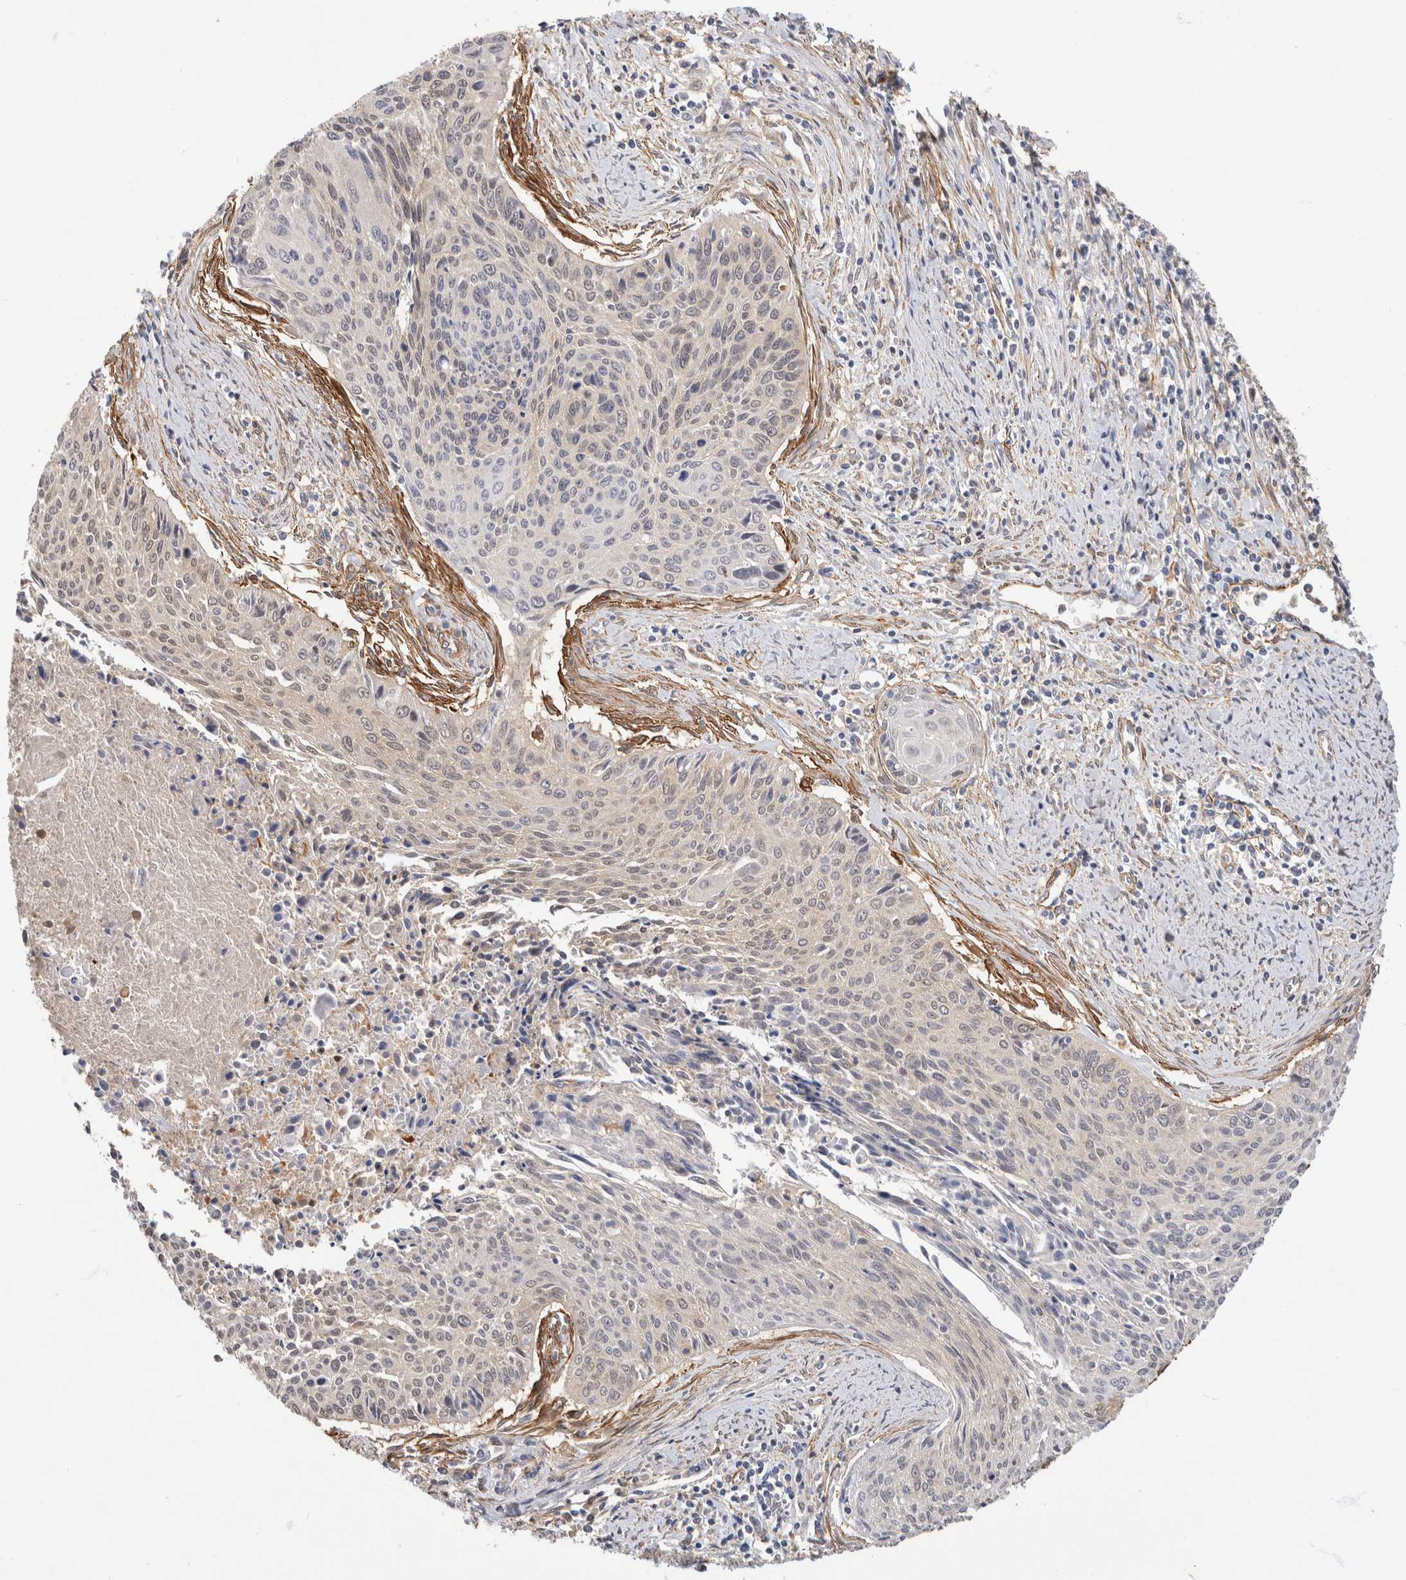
{"staining": {"intensity": "weak", "quantity": "<25%", "location": "cytoplasmic/membranous"}, "tissue": "cervical cancer", "cell_type": "Tumor cells", "image_type": "cancer", "snomed": [{"axis": "morphology", "description": "Squamous cell carcinoma, NOS"}, {"axis": "topography", "description": "Cervix"}], "caption": "Cervical squamous cell carcinoma was stained to show a protein in brown. There is no significant expression in tumor cells.", "gene": "PGM1", "patient": {"sex": "female", "age": 55}}